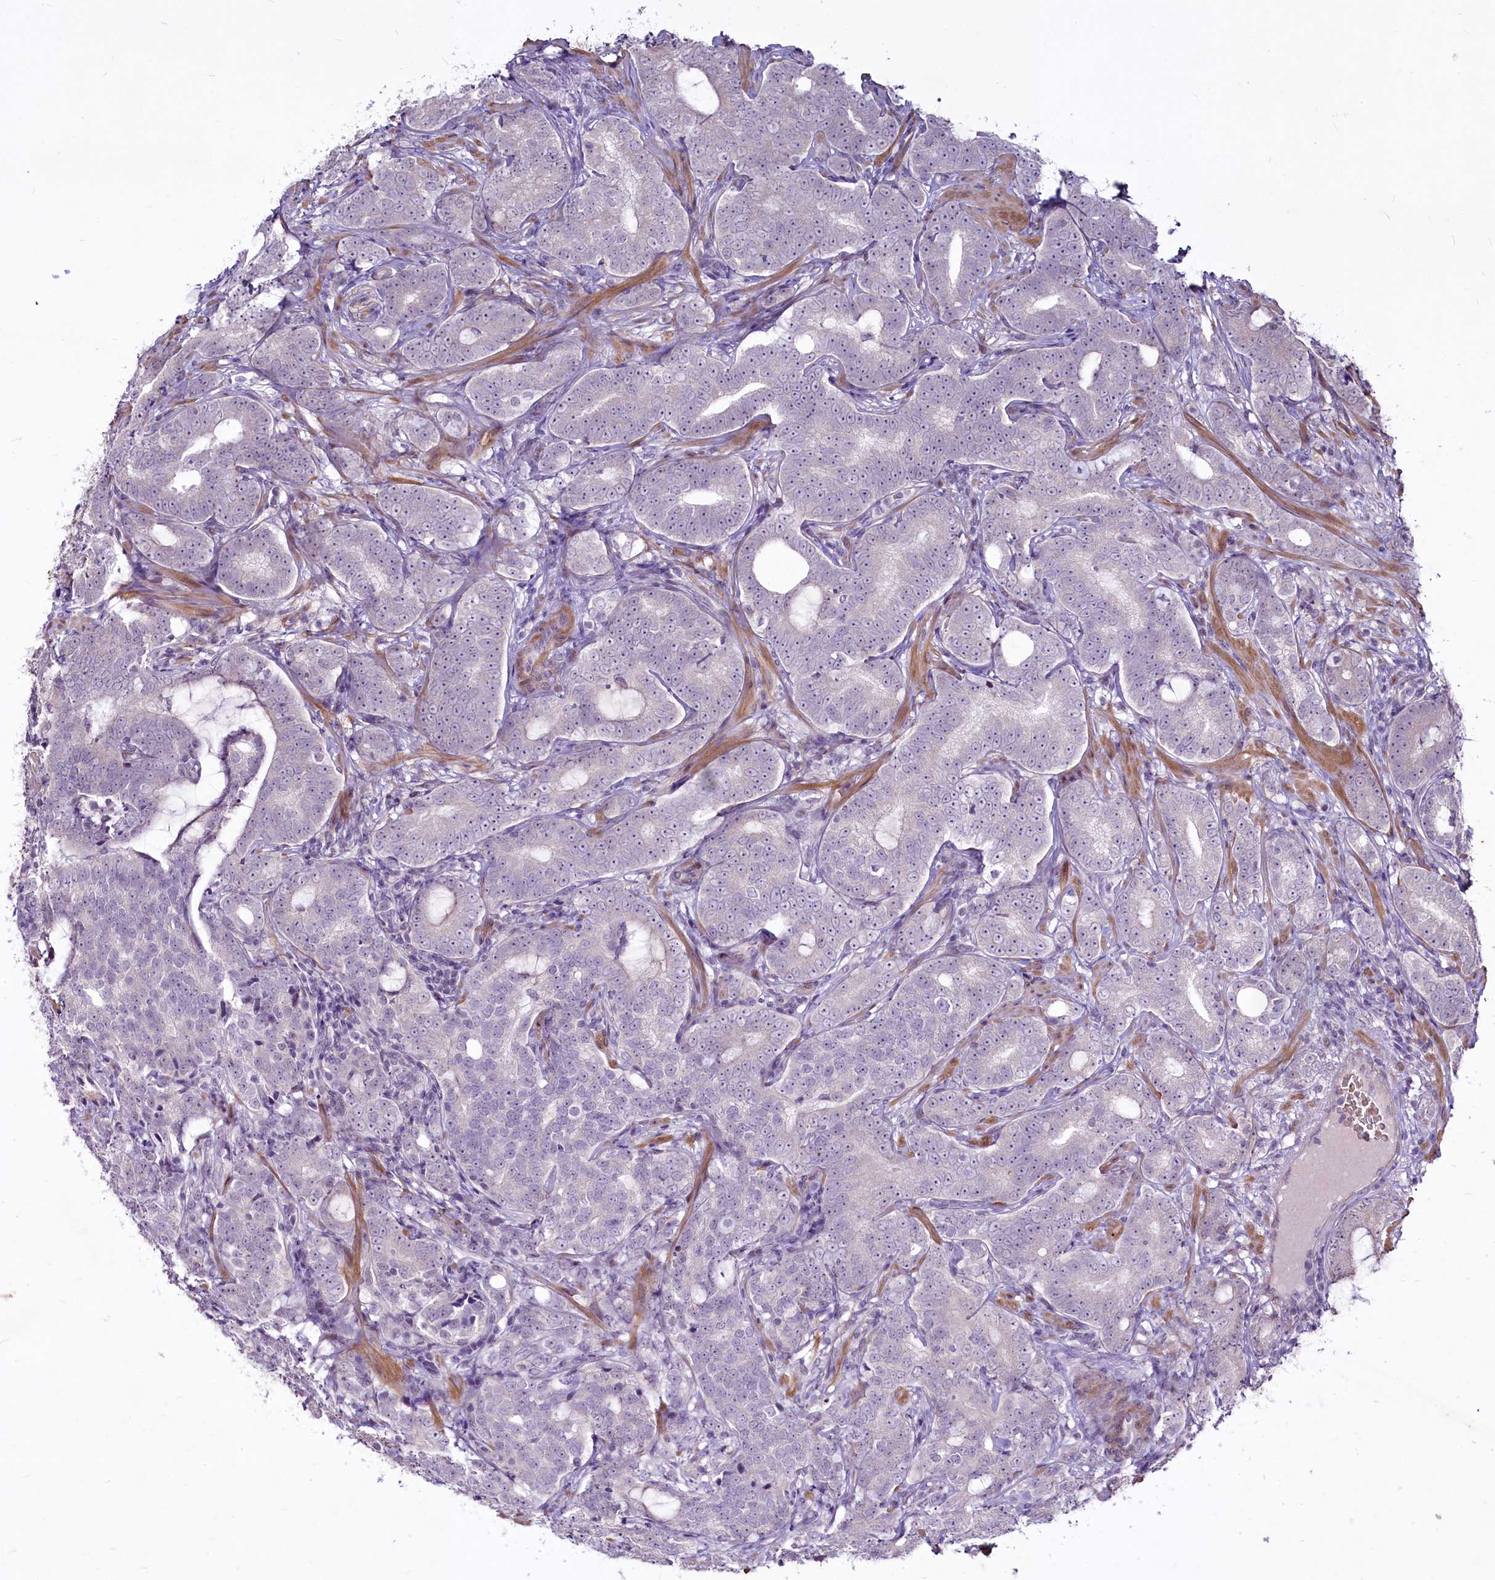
{"staining": {"intensity": "negative", "quantity": "none", "location": "none"}, "tissue": "prostate cancer", "cell_type": "Tumor cells", "image_type": "cancer", "snomed": [{"axis": "morphology", "description": "Adenocarcinoma, High grade"}, {"axis": "topography", "description": "Prostate"}], "caption": "The micrograph shows no staining of tumor cells in prostate adenocarcinoma (high-grade).", "gene": "SUSD3", "patient": {"sex": "male", "age": 64}}